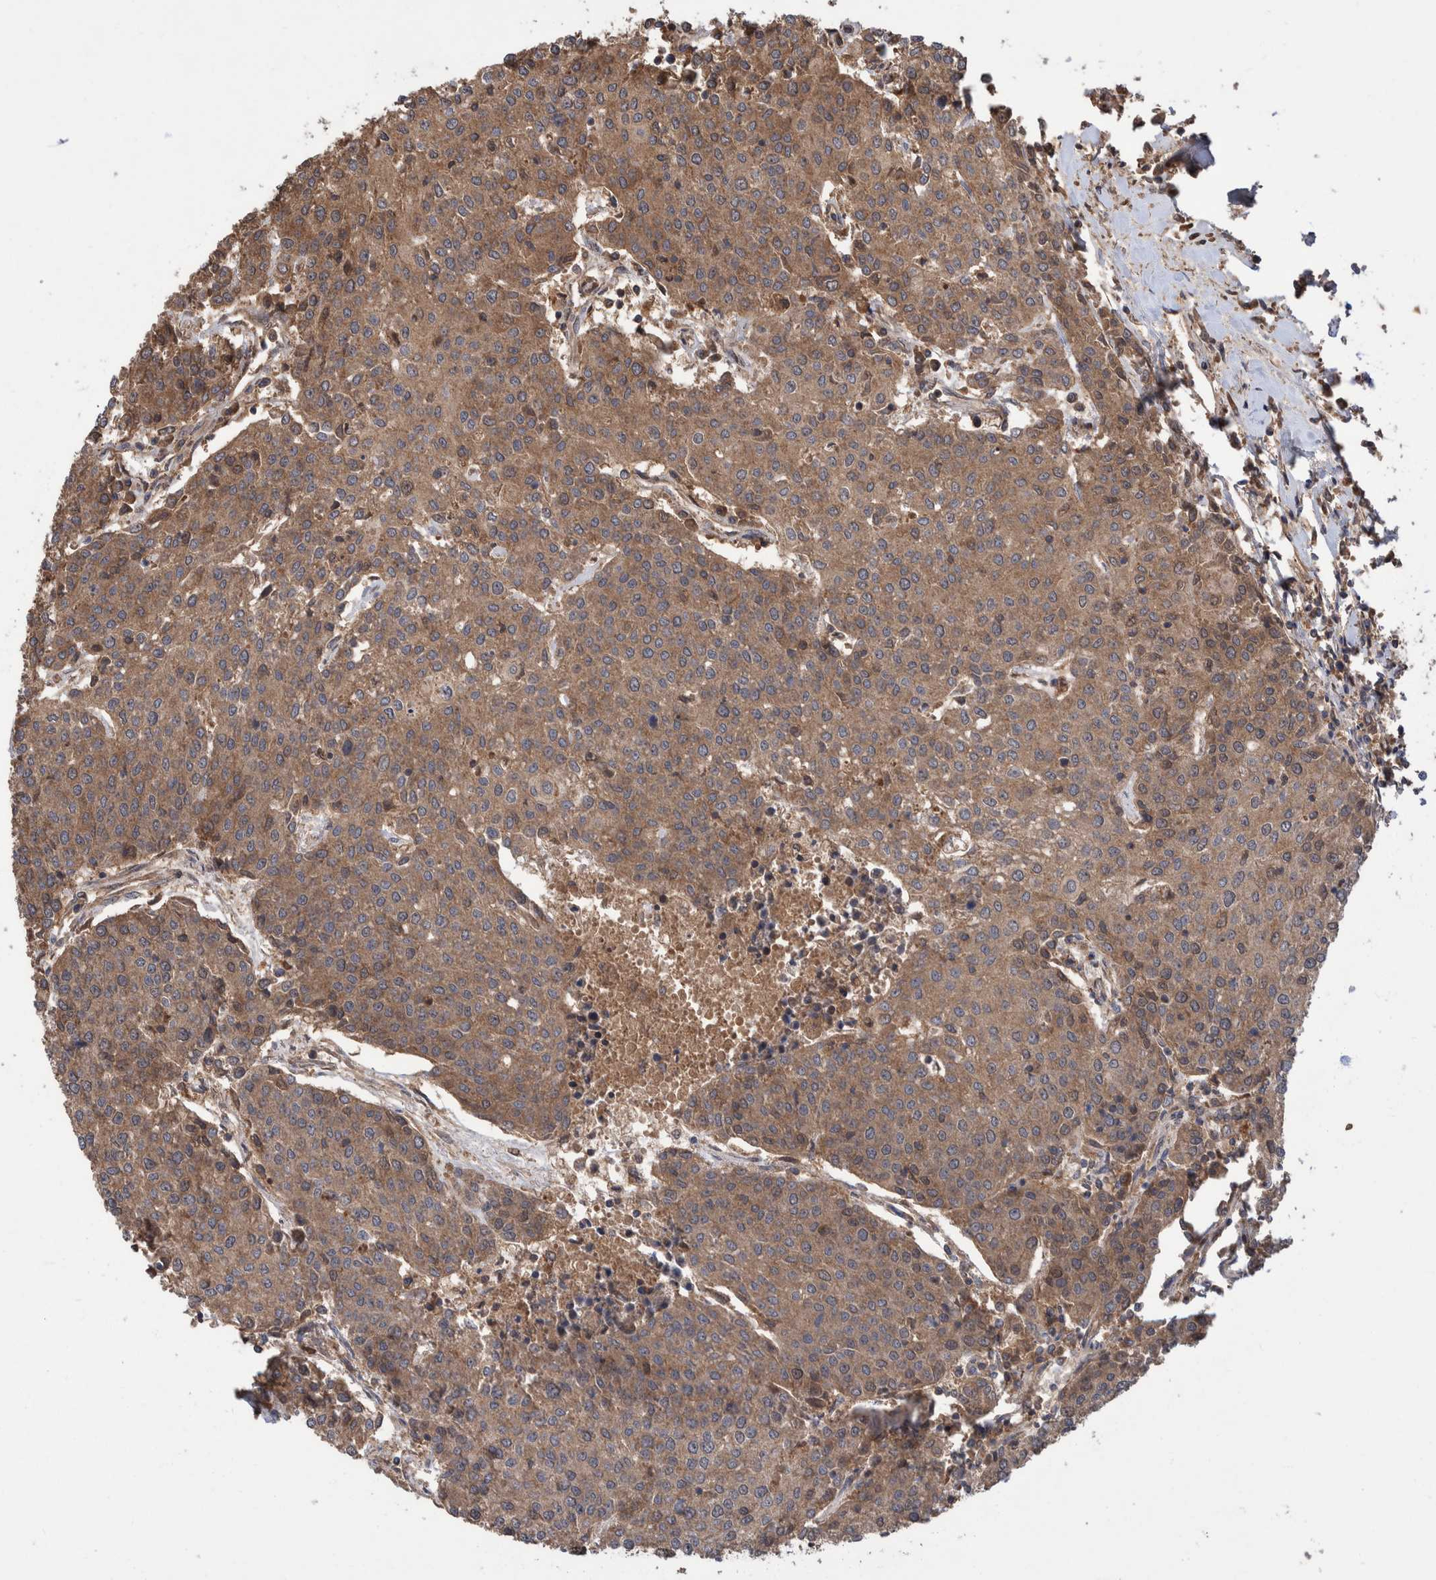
{"staining": {"intensity": "moderate", "quantity": ">75%", "location": "cytoplasmic/membranous"}, "tissue": "urothelial cancer", "cell_type": "Tumor cells", "image_type": "cancer", "snomed": [{"axis": "morphology", "description": "Urothelial carcinoma, High grade"}, {"axis": "topography", "description": "Urinary bladder"}], "caption": "Brown immunohistochemical staining in urothelial cancer demonstrates moderate cytoplasmic/membranous expression in approximately >75% of tumor cells.", "gene": "VBP1", "patient": {"sex": "female", "age": 85}}